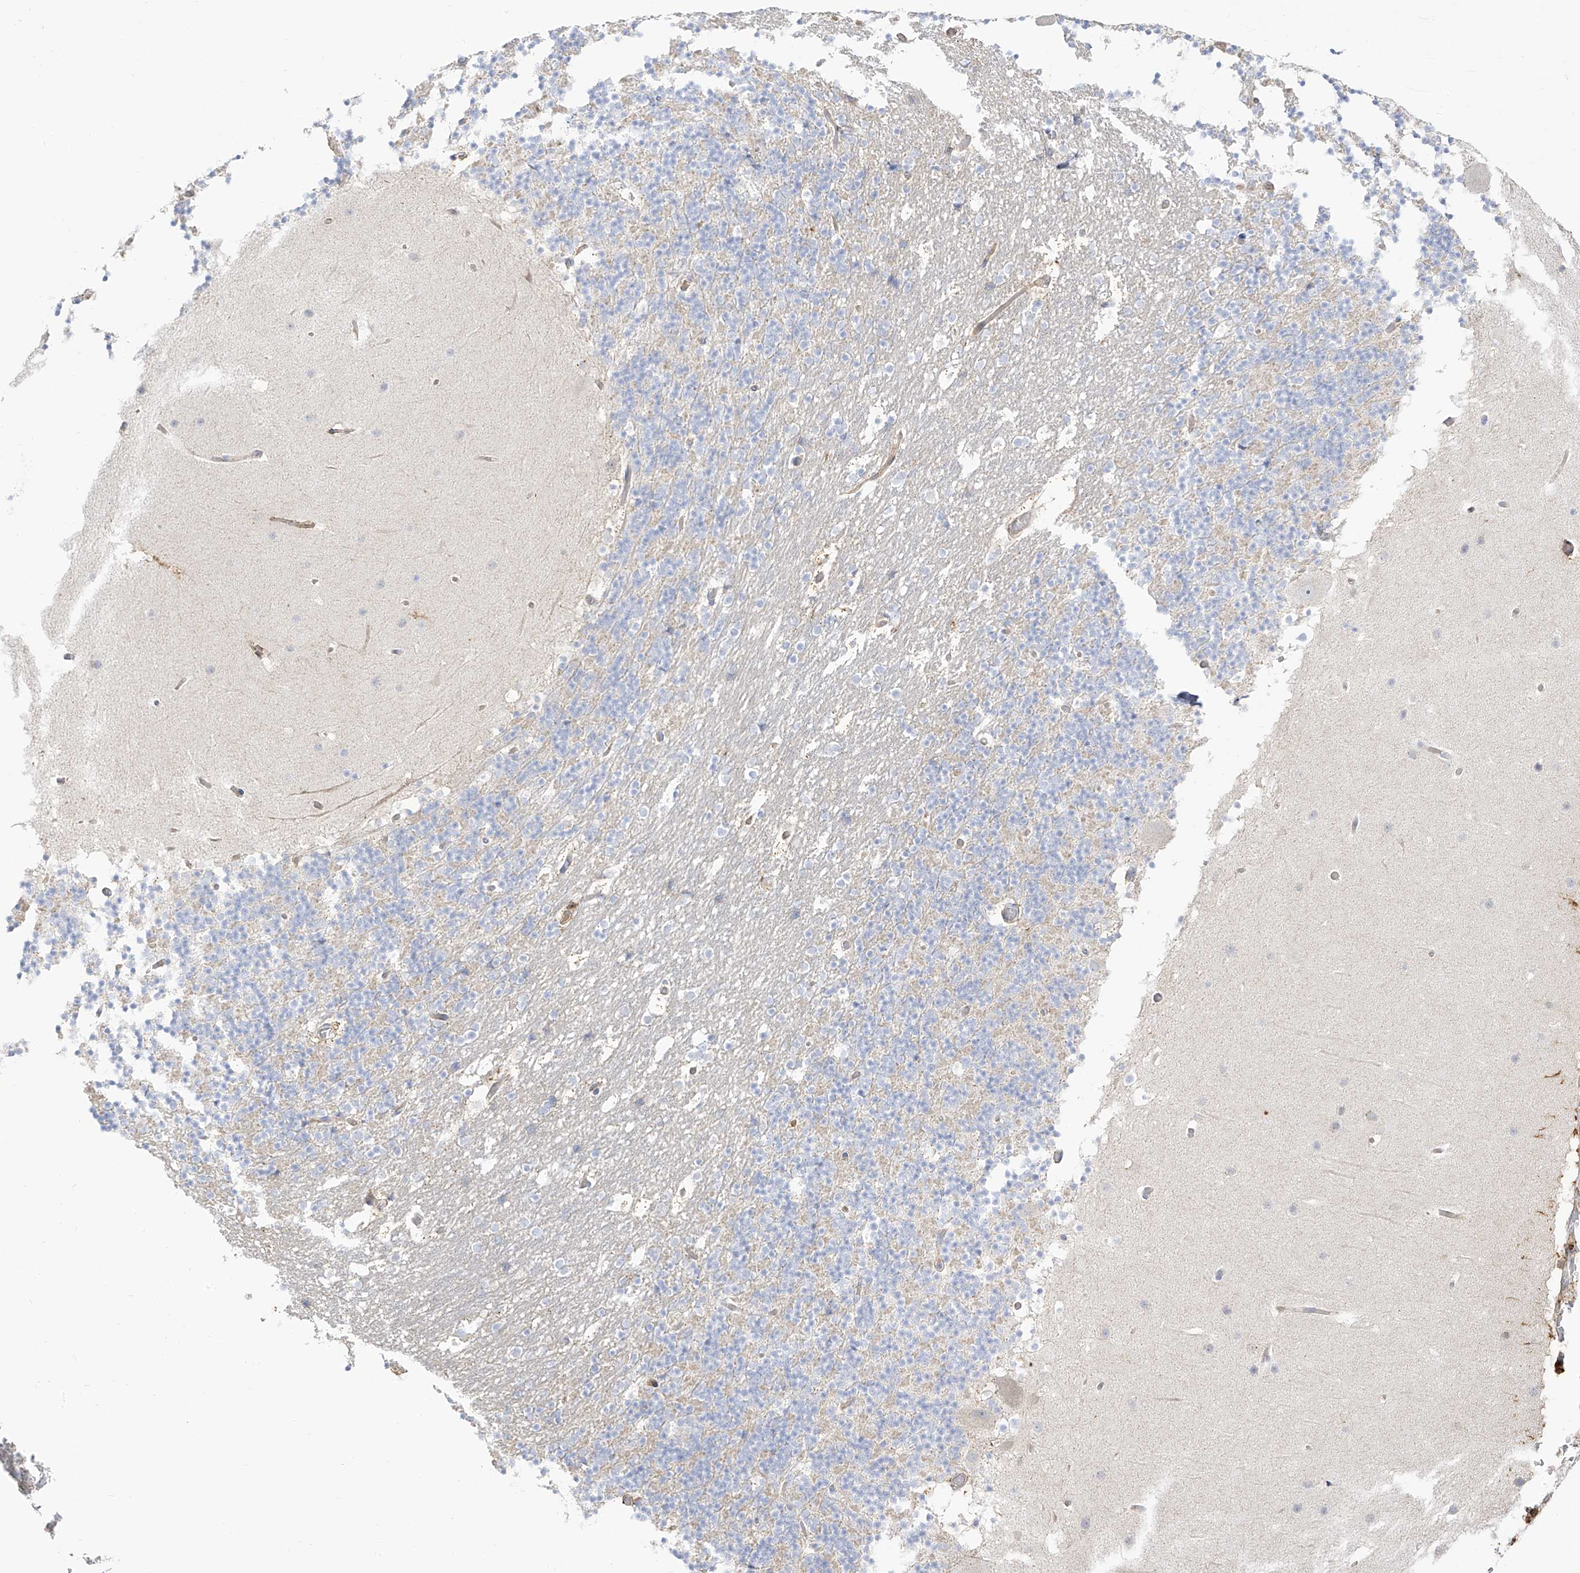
{"staining": {"intensity": "negative", "quantity": "none", "location": "none"}, "tissue": "cerebellum", "cell_type": "Cells in granular layer", "image_type": "normal", "snomed": [{"axis": "morphology", "description": "Normal tissue, NOS"}, {"axis": "topography", "description": "Cerebellum"}], "caption": "A micrograph of cerebellum stained for a protein reveals no brown staining in cells in granular layer.", "gene": "ZGRF1", "patient": {"sex": "male", "age": 57}}